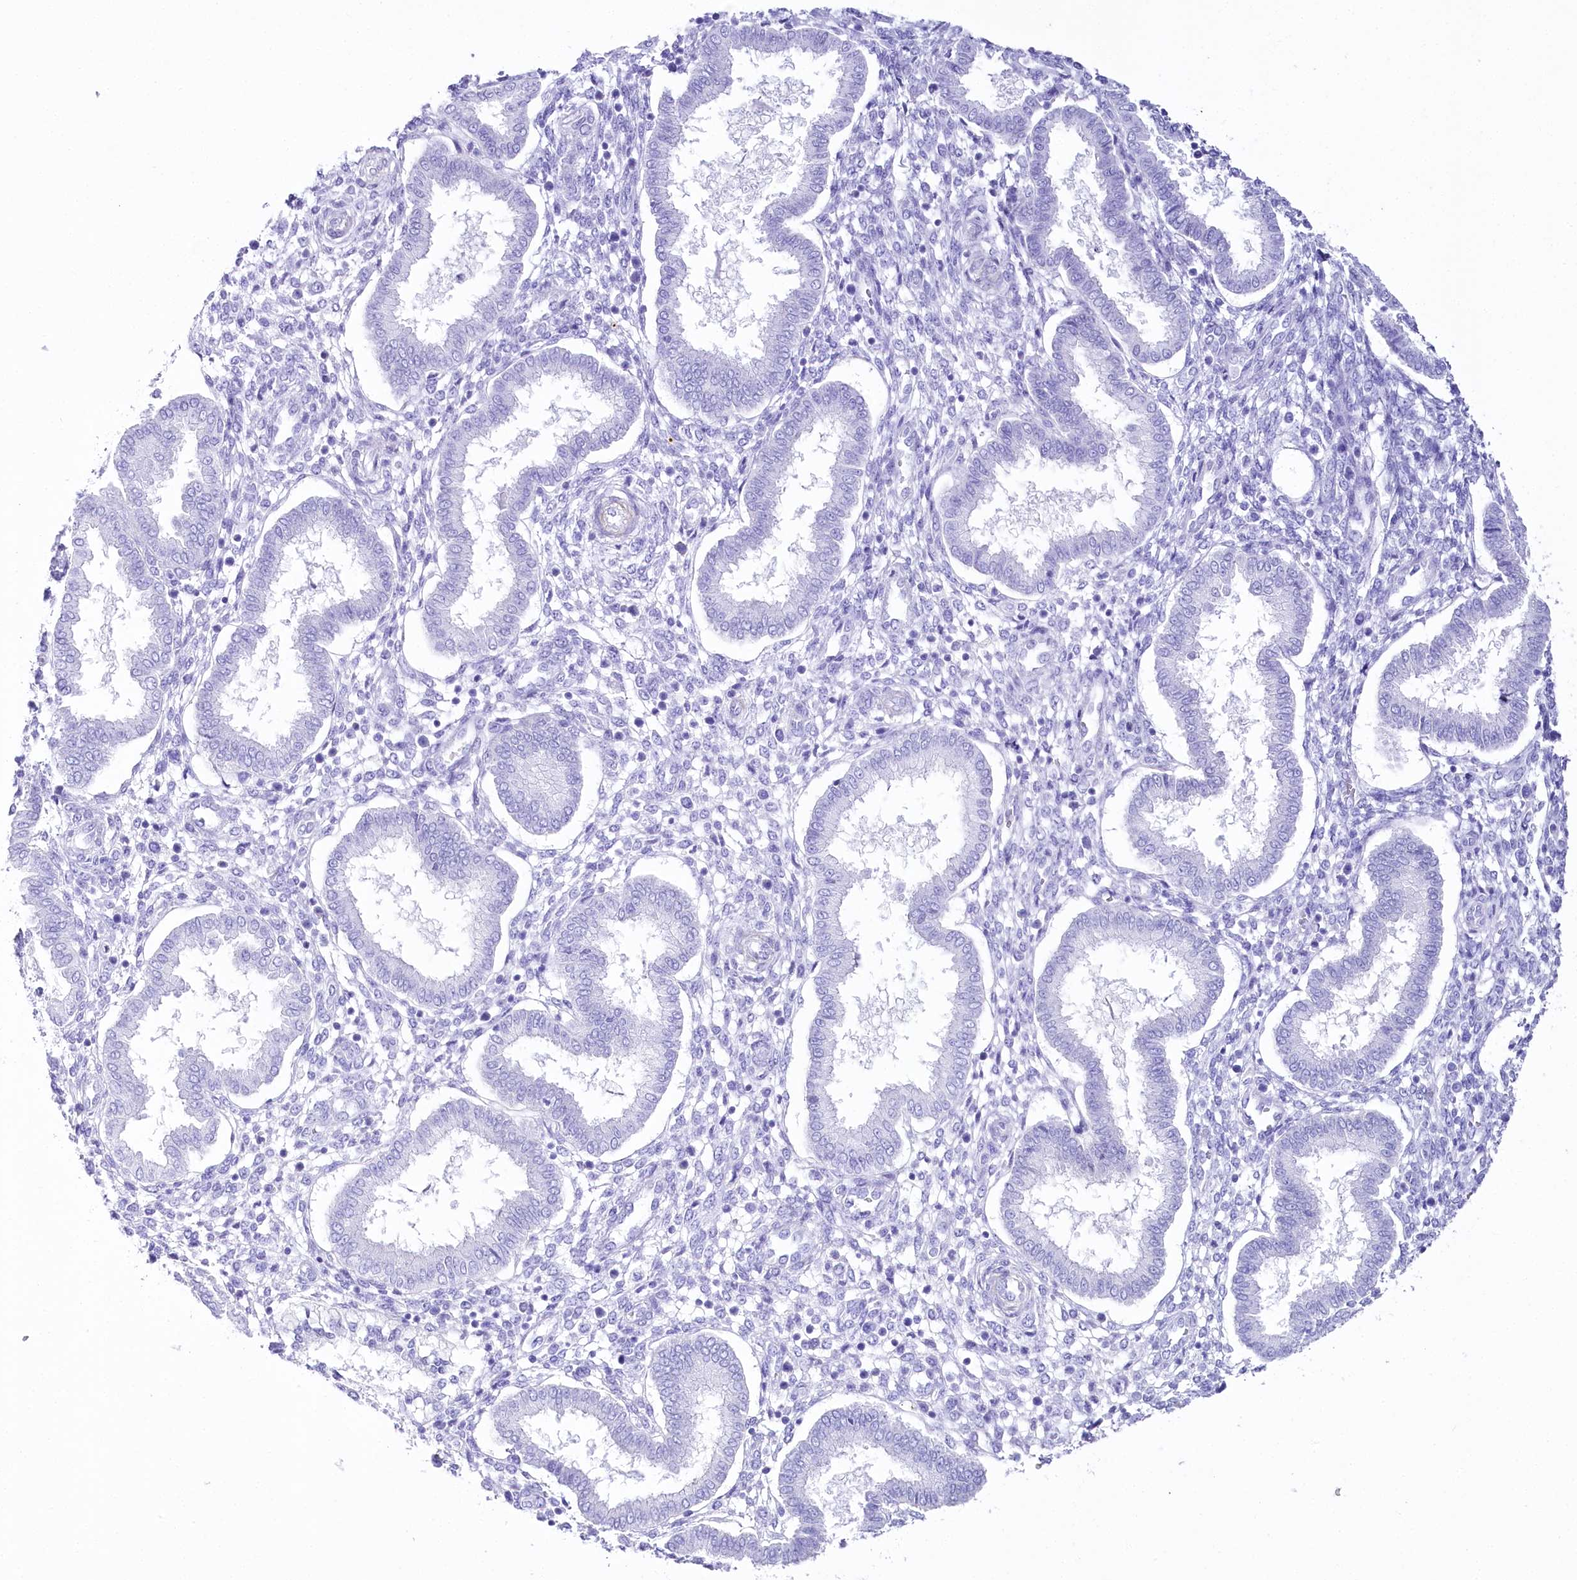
{"staining": {"intensity": "negative", "quantity": "none", "location": "none"}, "tissue": "endometrium", "cell_type": "Cells in endometrial stroma", "image_type": "normal", "snomed": [{"axis": "morphology", "description": "Normal tissue, NOS"}, {"axis": "topography", "description": "Endometrium"}], "caption": "Immunohistochemical staining of normal human endometrium shows no significant staining in cells in endometrial stroma.", "gene": "CSN3", "patient": {"sex": "female", "age": 24}}